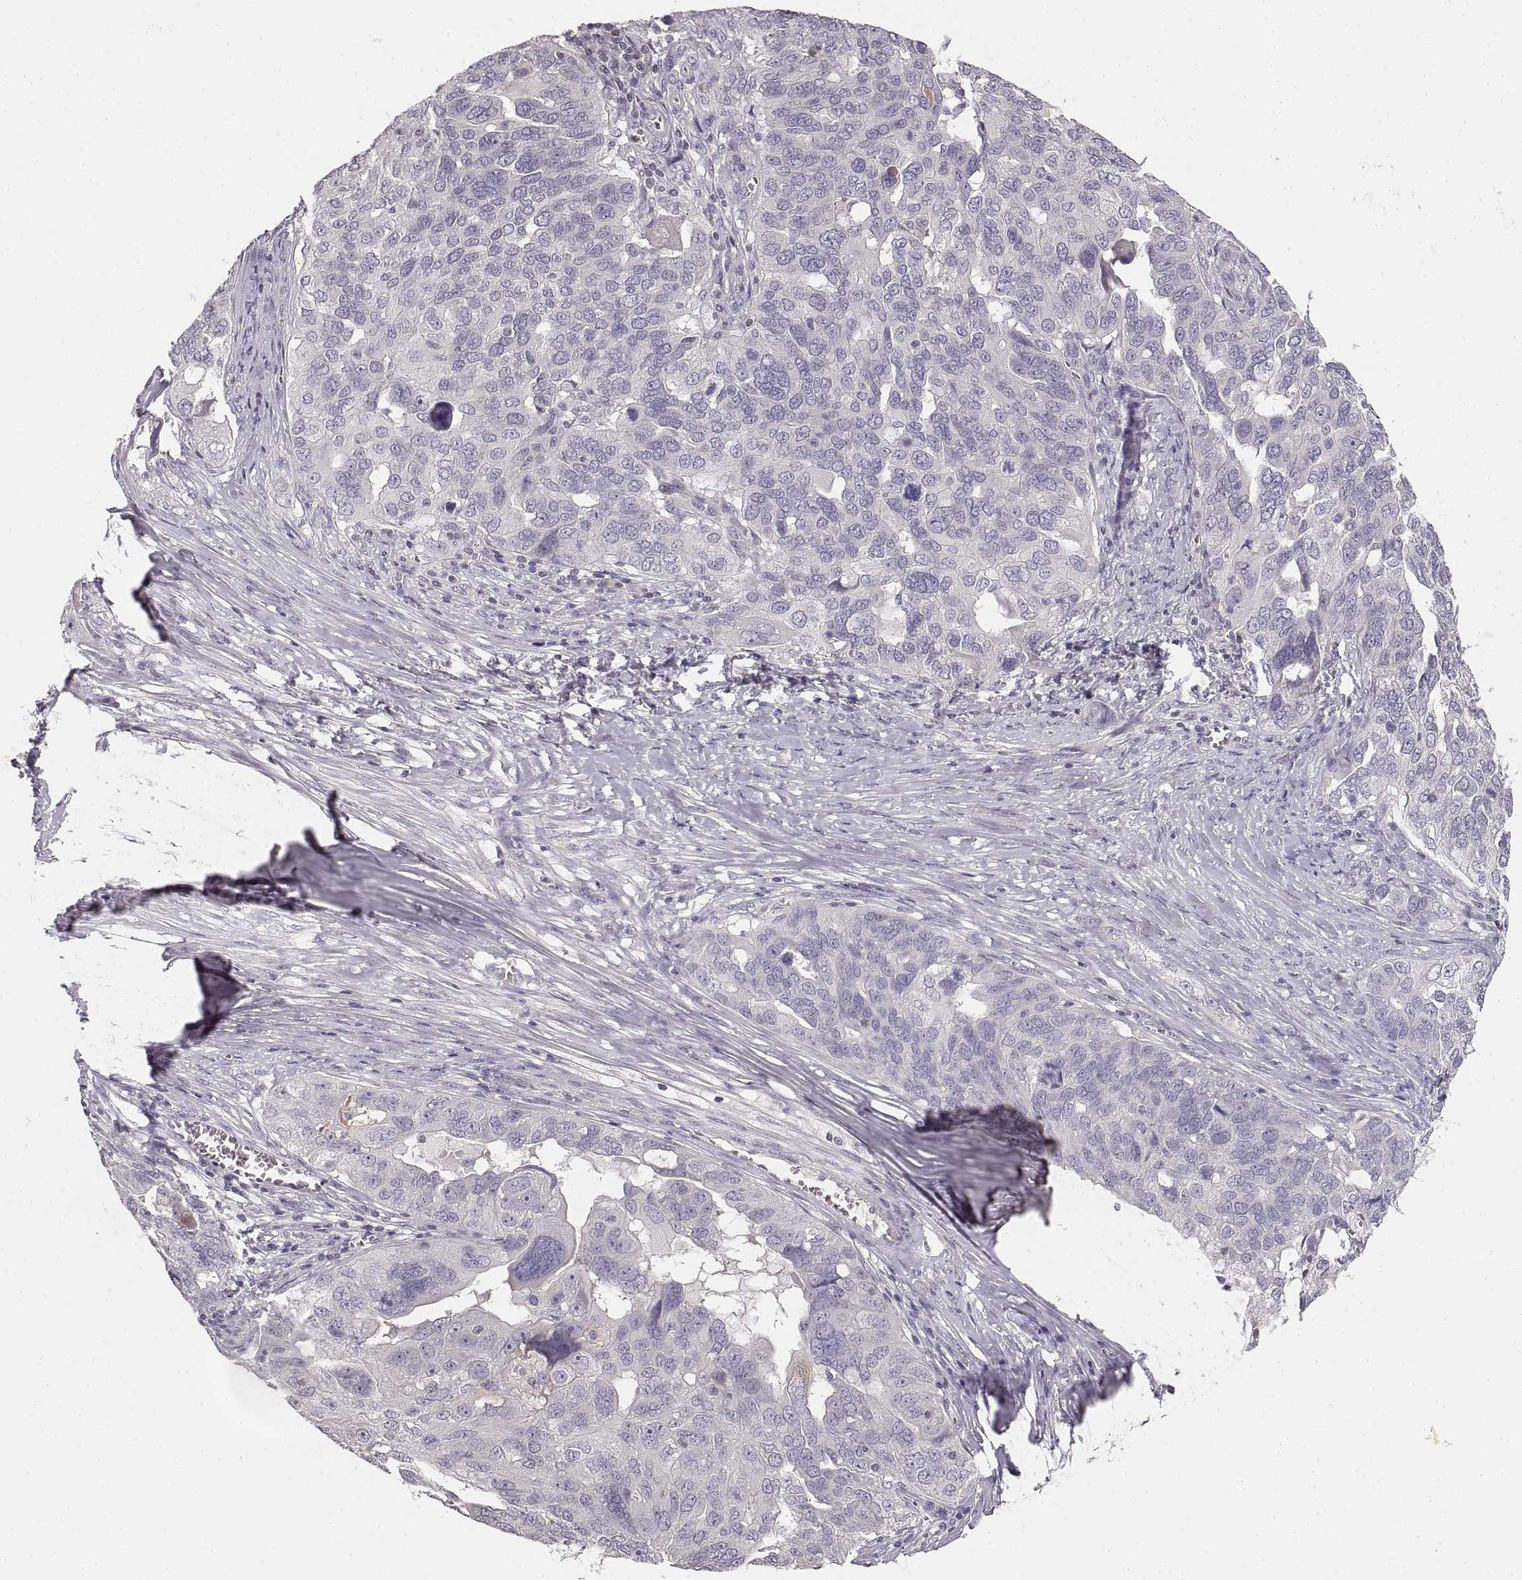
{"staining": {"intensity": "negative", "quantity": "none", "location": "none"}, "tissue": "ovarian cancer", "cell_type": "Tumor cells", "image_type": "cancer", "snomed": [{"axis": "morphology", "description": "Carcinoma, endometroid"}, {"axis": "topography", "description": "Soft tissue"}, {"axis": "topography", "description": "Ovary"}], "caption": "Immunohistochemistry (IHC) image of neoplastic tissue: human endometroid carcinoma (ovarian) stained with DAB (3,3'-diaminobenzidine) displays no significant protein staining in tumor cells.", "gene": "RUNDC3A", "patient": {"sex": "female", "age": 52}}